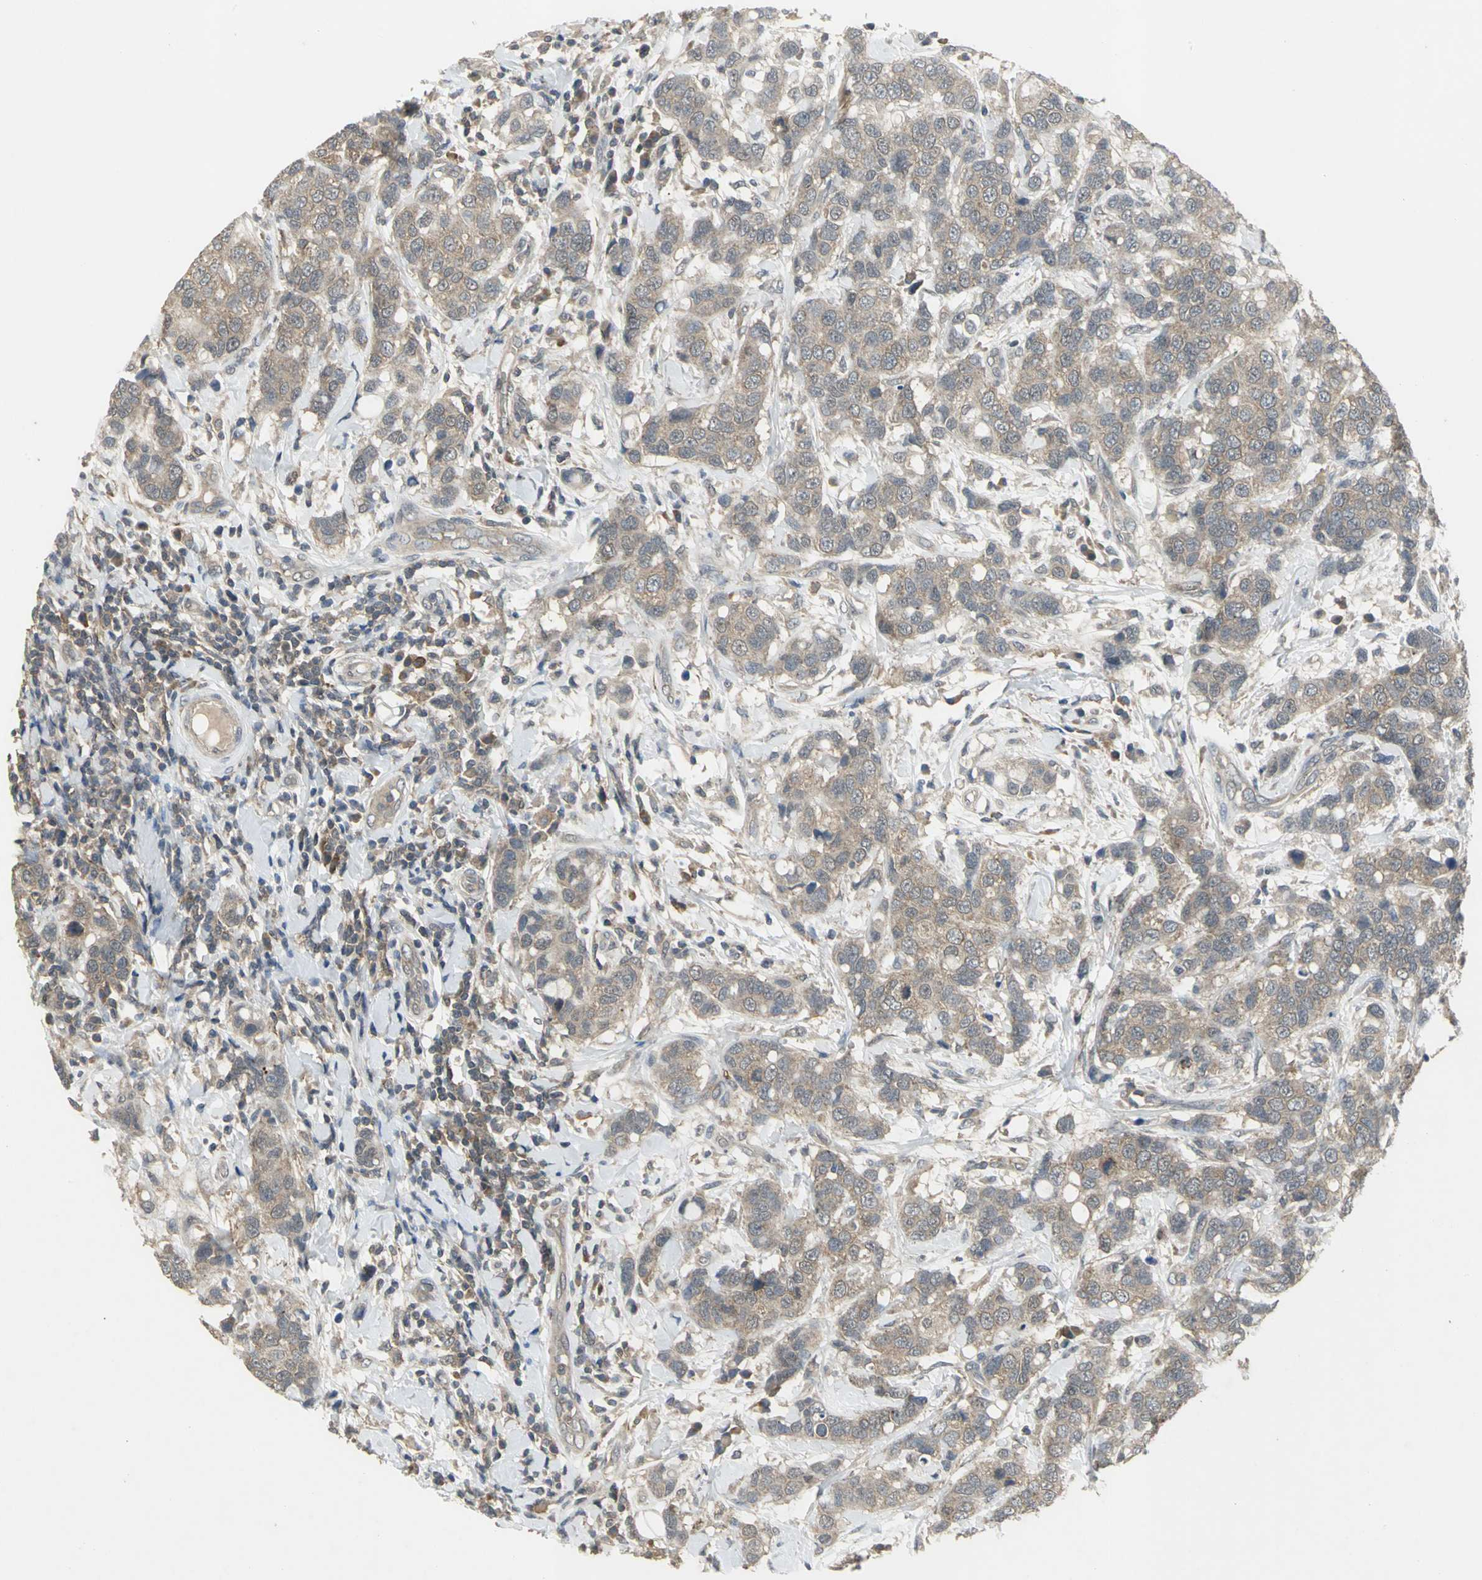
{"staining": {"intensity": "weak", "quantity": ">75%", "location": "cytoplasmic/membranous"}, "tissue": "breast cancer", "cell_type": "Tumor cells", "image_type": "cancer", "snomed": [{"axis": "morphology", "description": "Duct carcinoma"}, {"axis": "topography", "description": "Breast"}], "caption": "Protein analysis of breast intraductal carcinoma tissue displays weak cytoplasmic/membranous positivity in approximately >75% of tumor cells.", "gene": "KEAP1", "patient": {"sex": "female", "age": 27}}